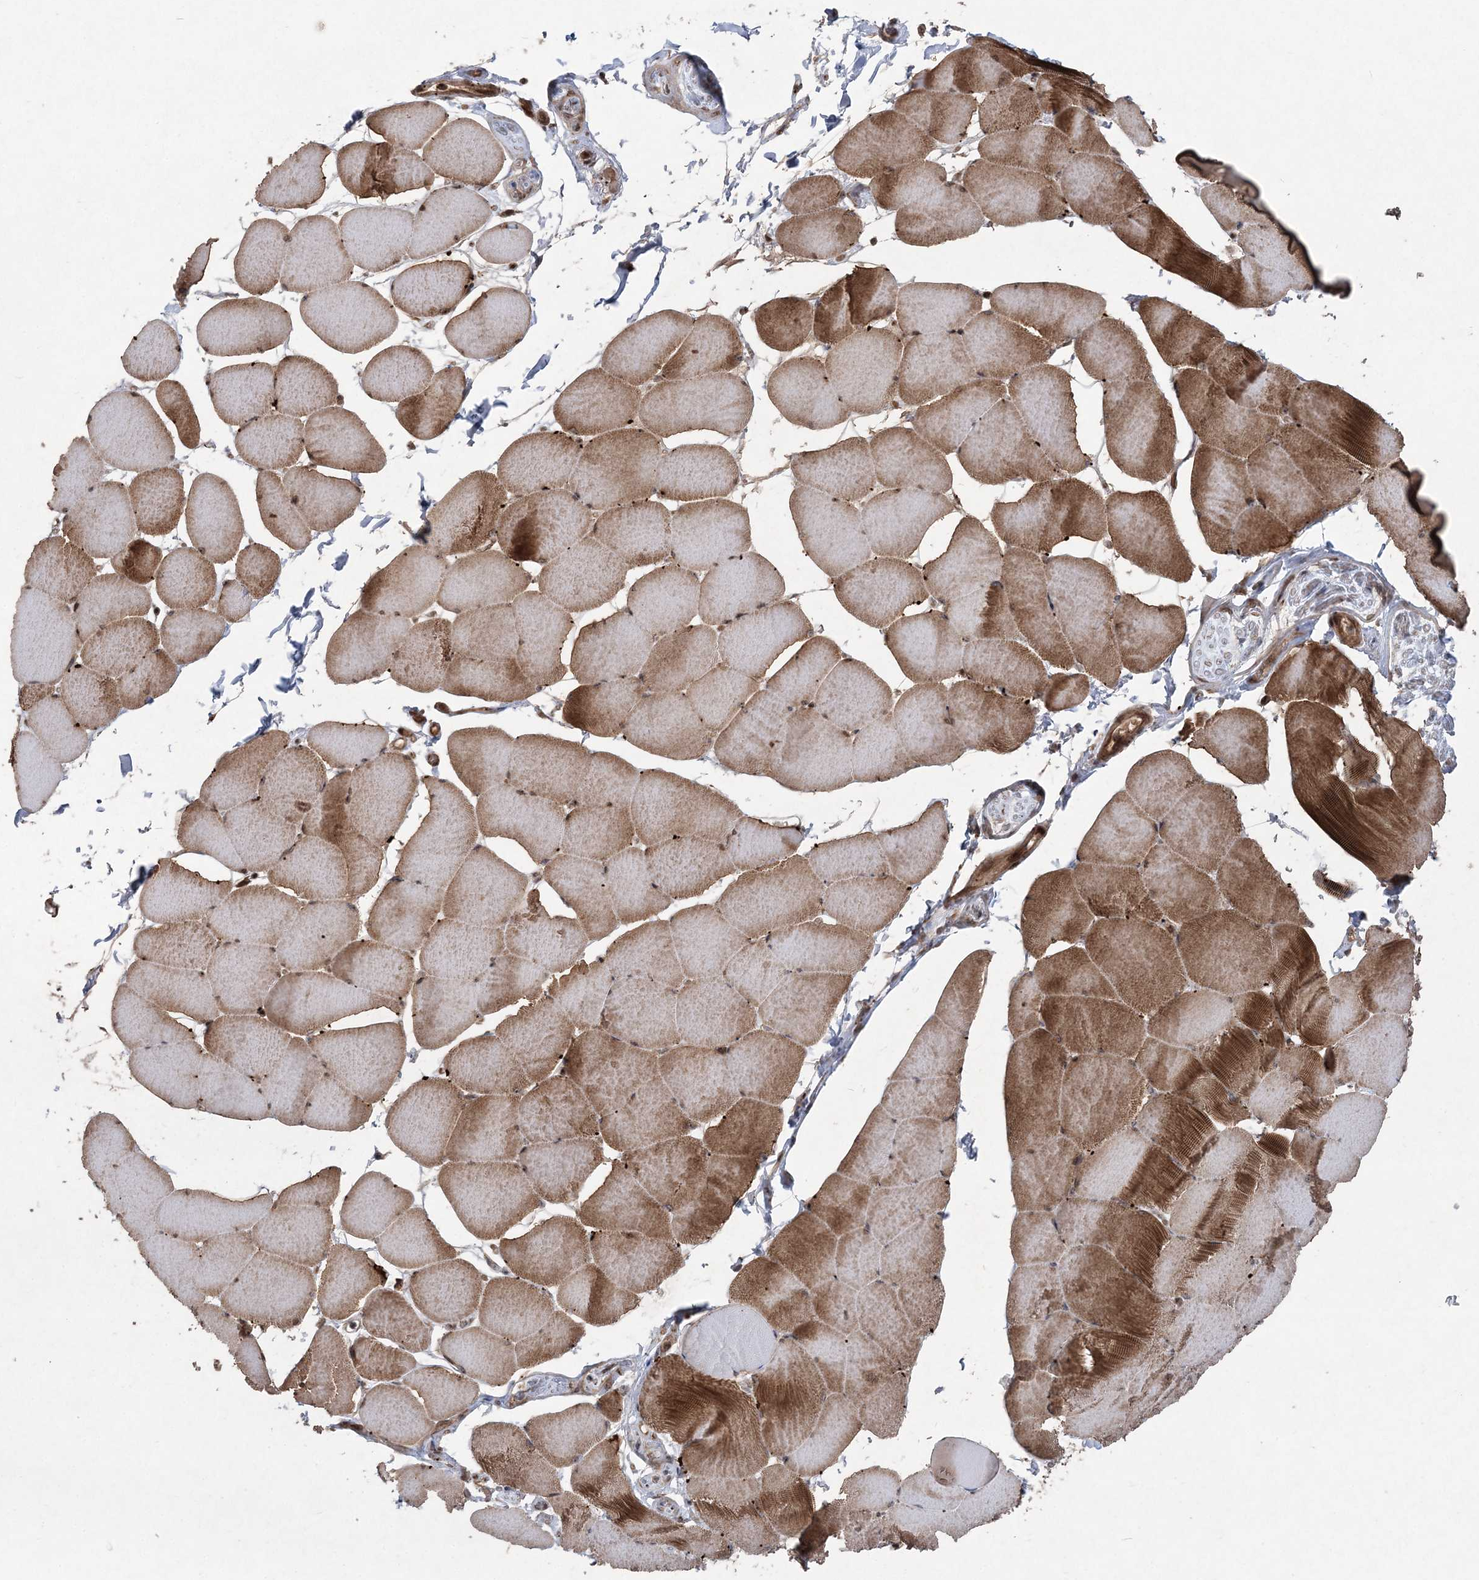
{"staining": {"intensity": "moderate", "quantity": ">75%", "location": "cytoplasmic/membranous,nuclear"}, "tissue": "skeletal muscle", "cell_type": "Myocytes", "image_type": "normal", "snomed": [{"axis": "morphology", "description": "Normal tissue, NOS"}, {"axis": "topography", "description": "Skeletal muscle"}], "caption": "Immunohistochemistry staining of unremarkable skeletal muscle, which displays medium levels of moderate cytoplasmic/membranous,nuclear expression in approximately >75% of myocytes indicating moderate cytoplasmic/membranous,nuclear protein expression. The staining was performed using DAB (3,3'-diaminobenzidine) (brown) for protein detection and nuclei were counterstained in hematoxylin (blue).", "gene": "SERINC1", "patient": {"sex": "male", "age": 62}}